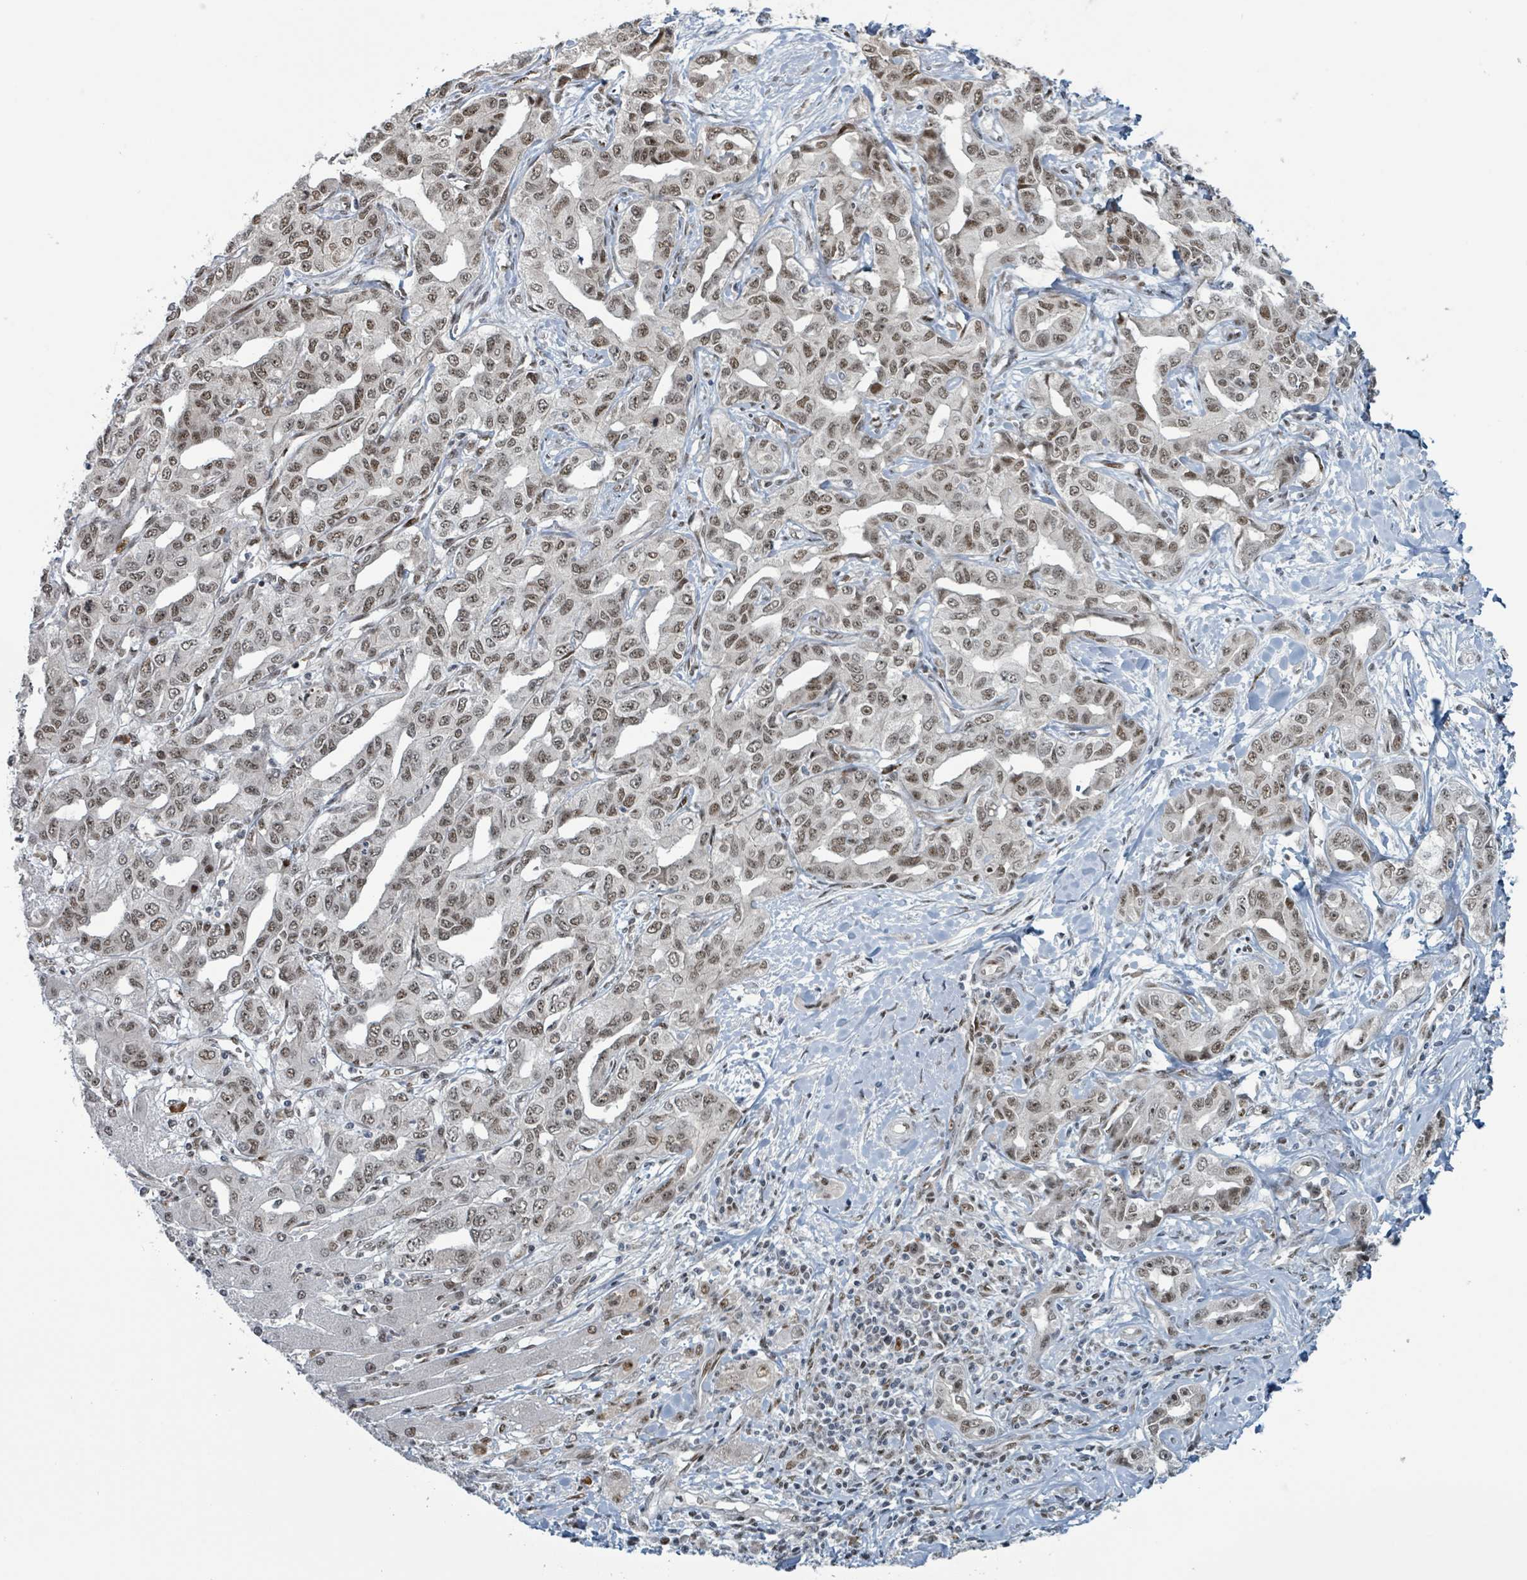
{"staining": {"intensity": "moderate", "quantity": ">75%", "location": "nuclear"}, "tissue": "liver cancer", "cell_type": "Tumor cells", "image_type": "cancer", "snomed": [{"axis": "morphology", "description": "Cholangiocarcinoma"}, {"axis": "topography", "description": "Liver"}], "caption": "Protein staining exhibits moderate nuclear positivity in approximately >75% of tumor cells in liver cholangiocarcinoma. (DAB (3,3'-diaminobenzidine) IHC with brightfield microscopy, high magnification).", "gene": "KLF3", "patient": {"sex": "male", "age": 59}}